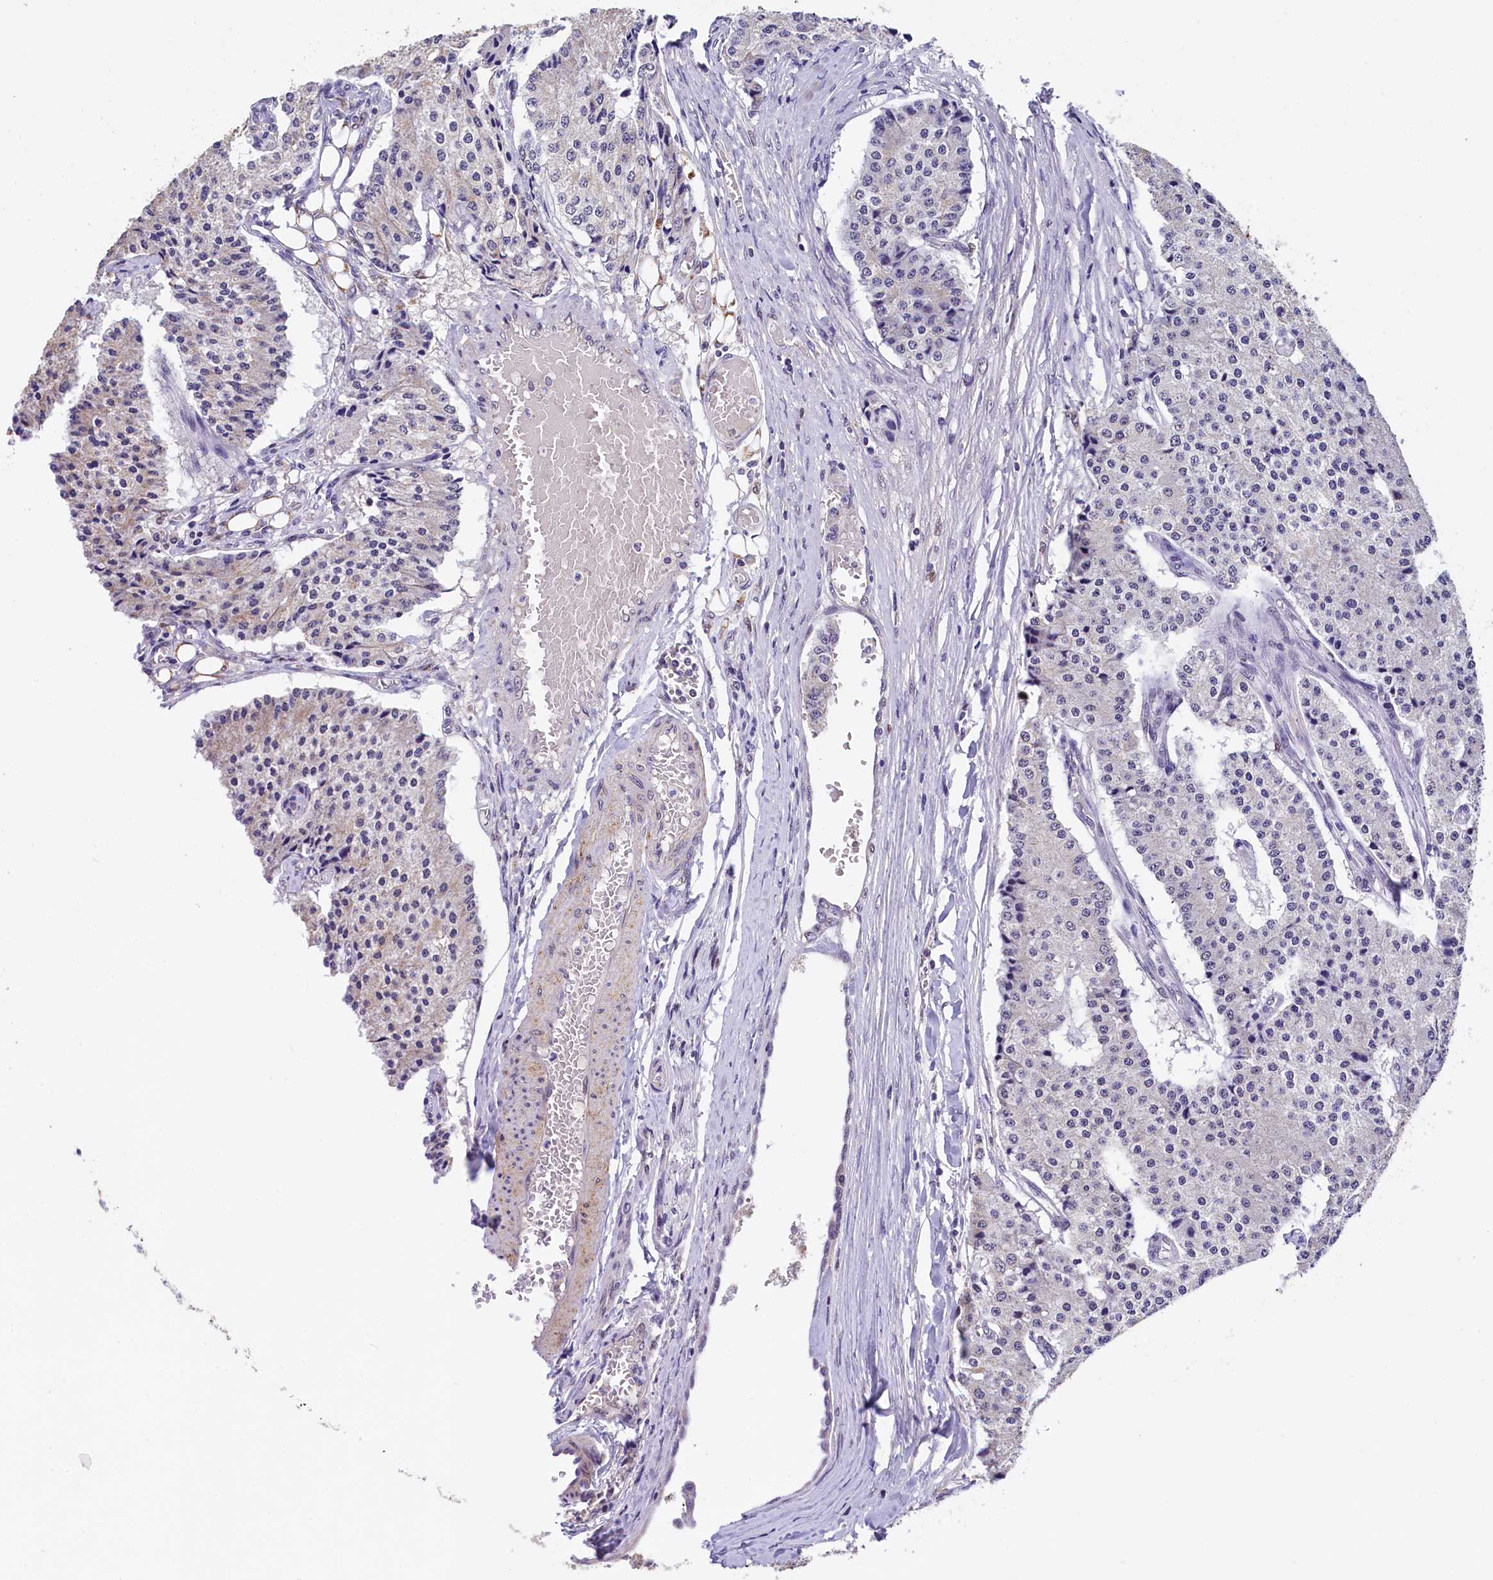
{"staining": {"intensity": "negative", "quantity": "none", "location": "none"}, "tissue": "carcinoid", "cell_type": "Tumor cells", "image_type": "cancer", "snomed": [{"axis": "morphology", "description": "Carcinoid, malignant, NOS"}, {"axis": "topography", "description": "Colon"}], "caption": "Immunohistochemical staining of carcinoid exhibits no significant expression in tumor cells.", "gene": "HECTD4", "patient": {"sex": "female", "age": 52}}